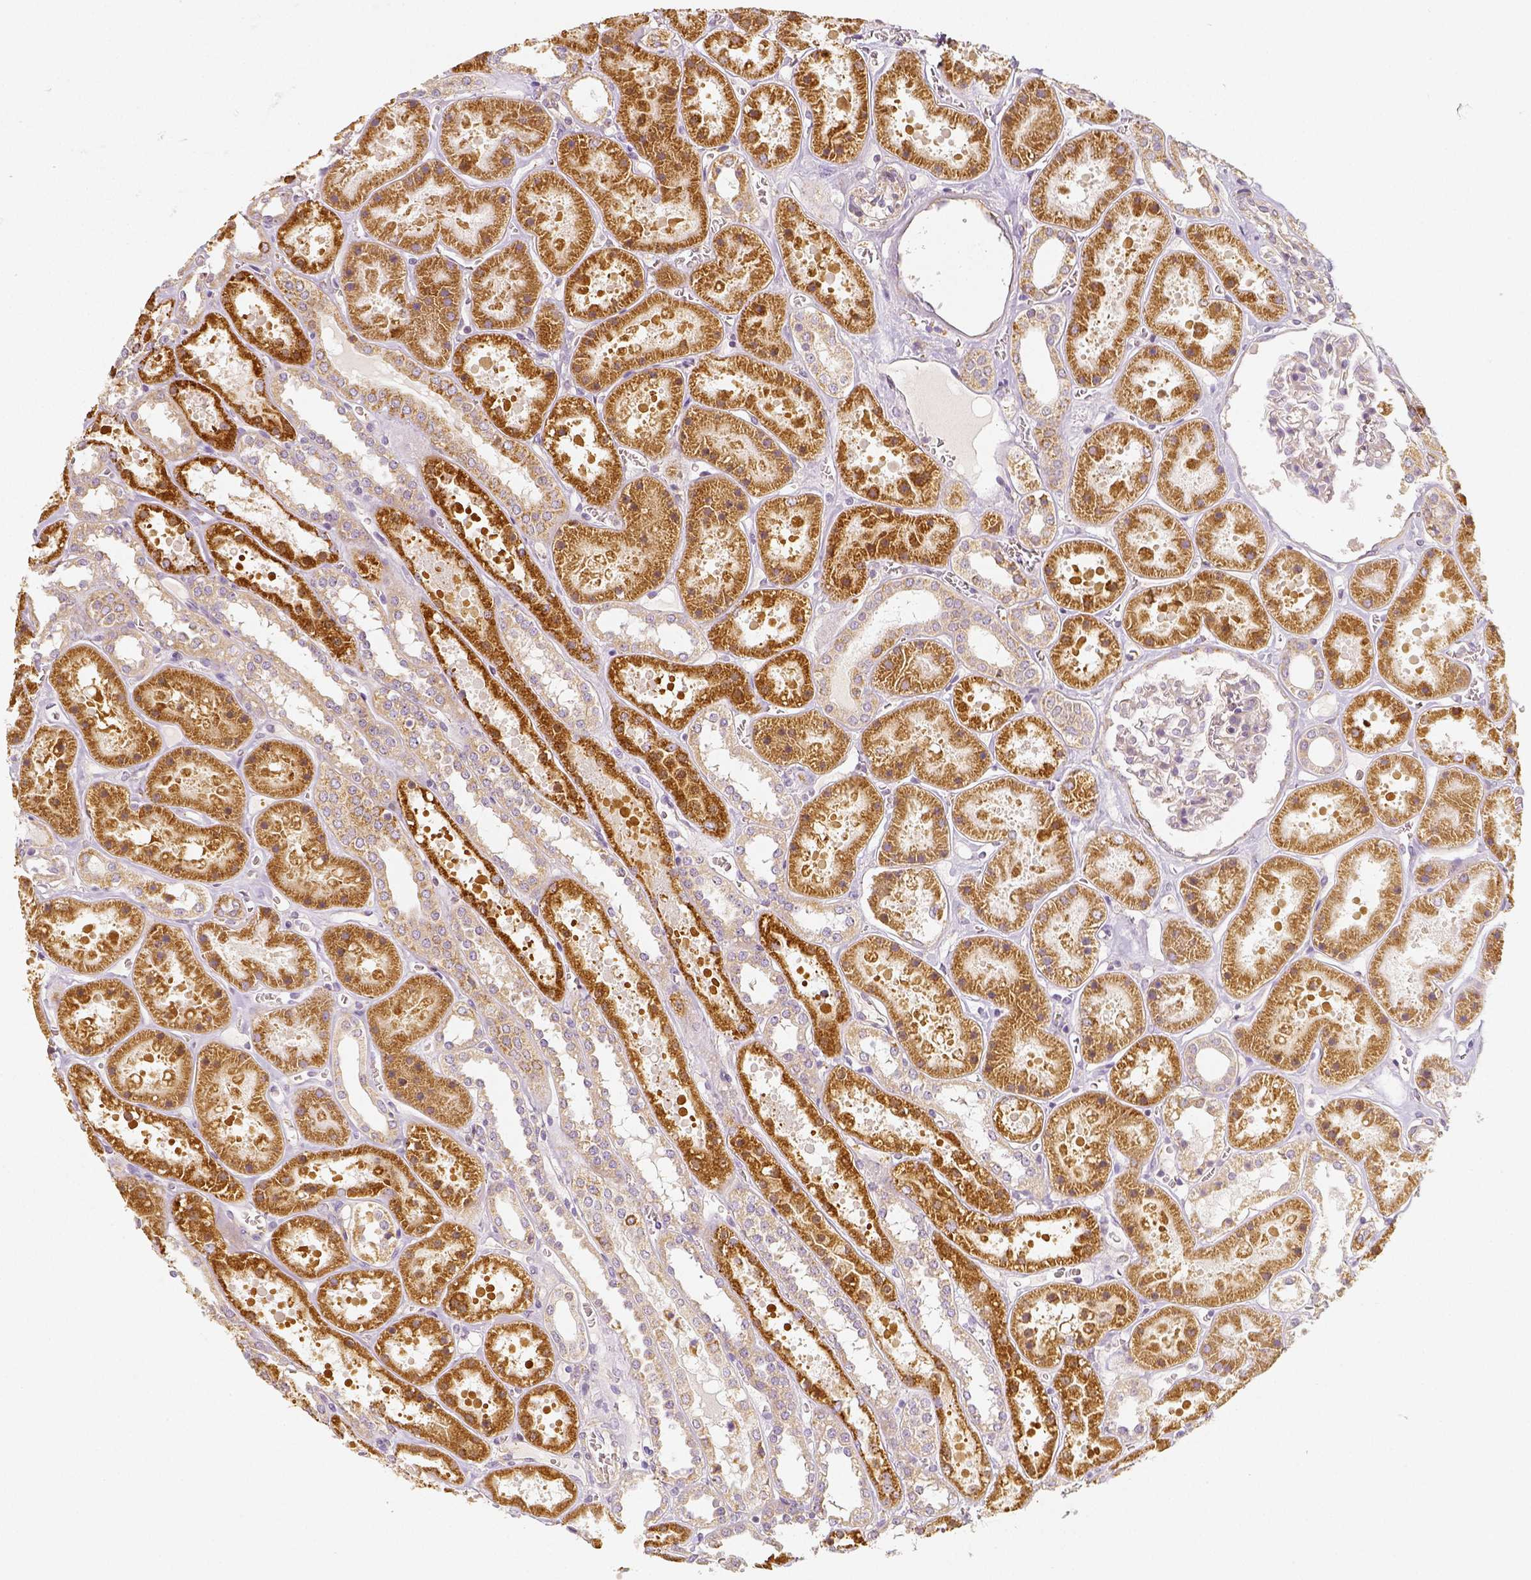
{"staining": {"intensity": "moderate", "quantity": "<25%", "location": "cytoplasmic/membranous"}, "tissue": "kidney", "cell_type": "Cells in glomeruli", "image_type": "normal", "snomed": [{"axis": "morphology", "description": "Normal tissue, NOS"}, {"axis": "topography", "description": "Kidney"}], "caption": "The micrograph demonstrates staining of normal kidney, revealing moderate cytoplasmic/membranous protein expression (brown color) within cells in glomeruli. The protein of interest is stained brown, and the nuclei are stained in blue (DAB (3,3'-diaminobenzidine) IHC with brightfield microscopy, high magnification).", "gene": "PGAM5", "patient": {"sex": "female", "age": 41}}